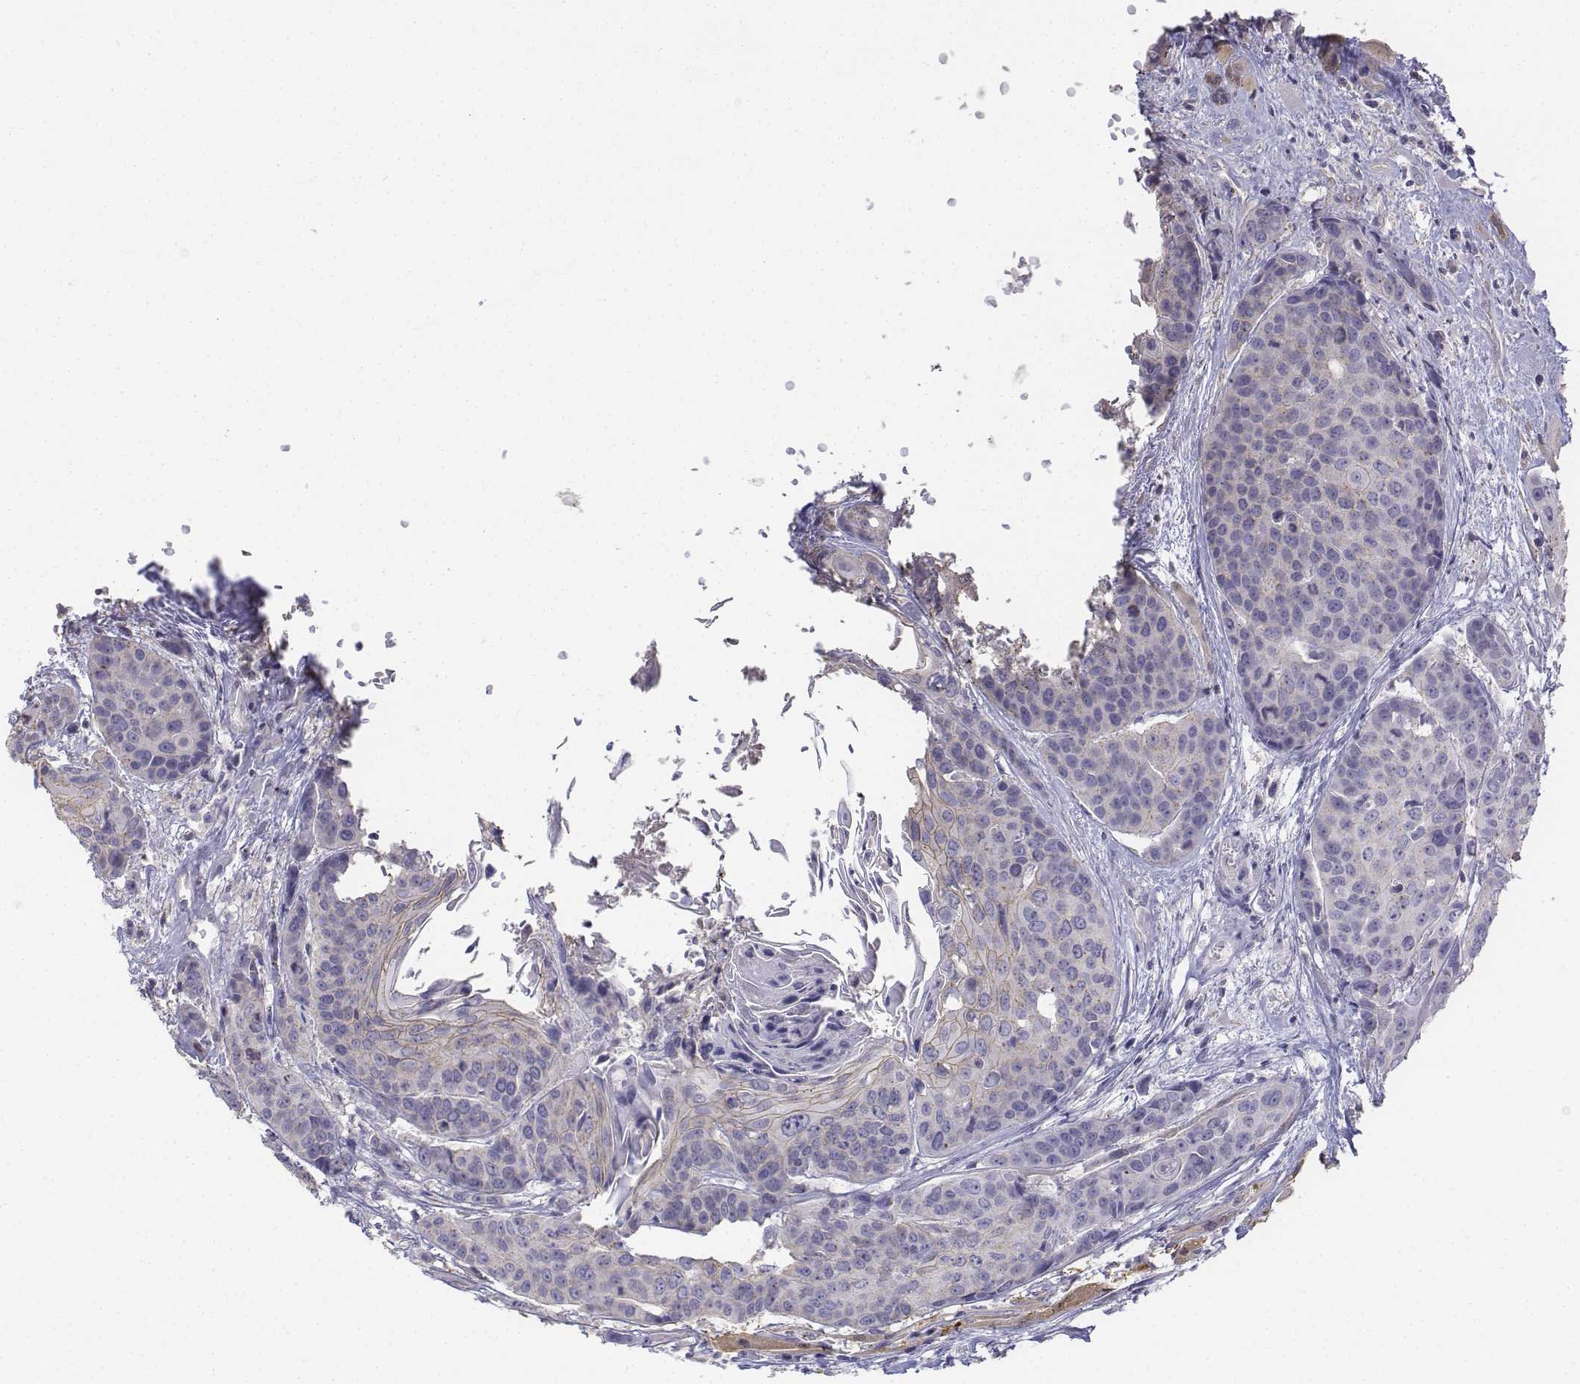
{"staining": {"intensity": "negative", "quantity": "none", "location": "none"}, "tissue": "head and neck cancer", "cell_type": "Tumor cells", "image_type": "cancer", "snomed": [{"axis": "morphology", "description": "Squamous cell carcinoma, NOS"}, {"axis": "topography", "description": "Oral tissue"}, {"axis": "topography", "description": "Head-Neck"}], "caption": "A high-resolution micrograph shows immunohistochemistry staining of squamous cell carcinoma (head and neck), which reveals no significant staining in tumor cells.", "gene": "LGSN", "patient": {"sex": "male", "age": 56}}